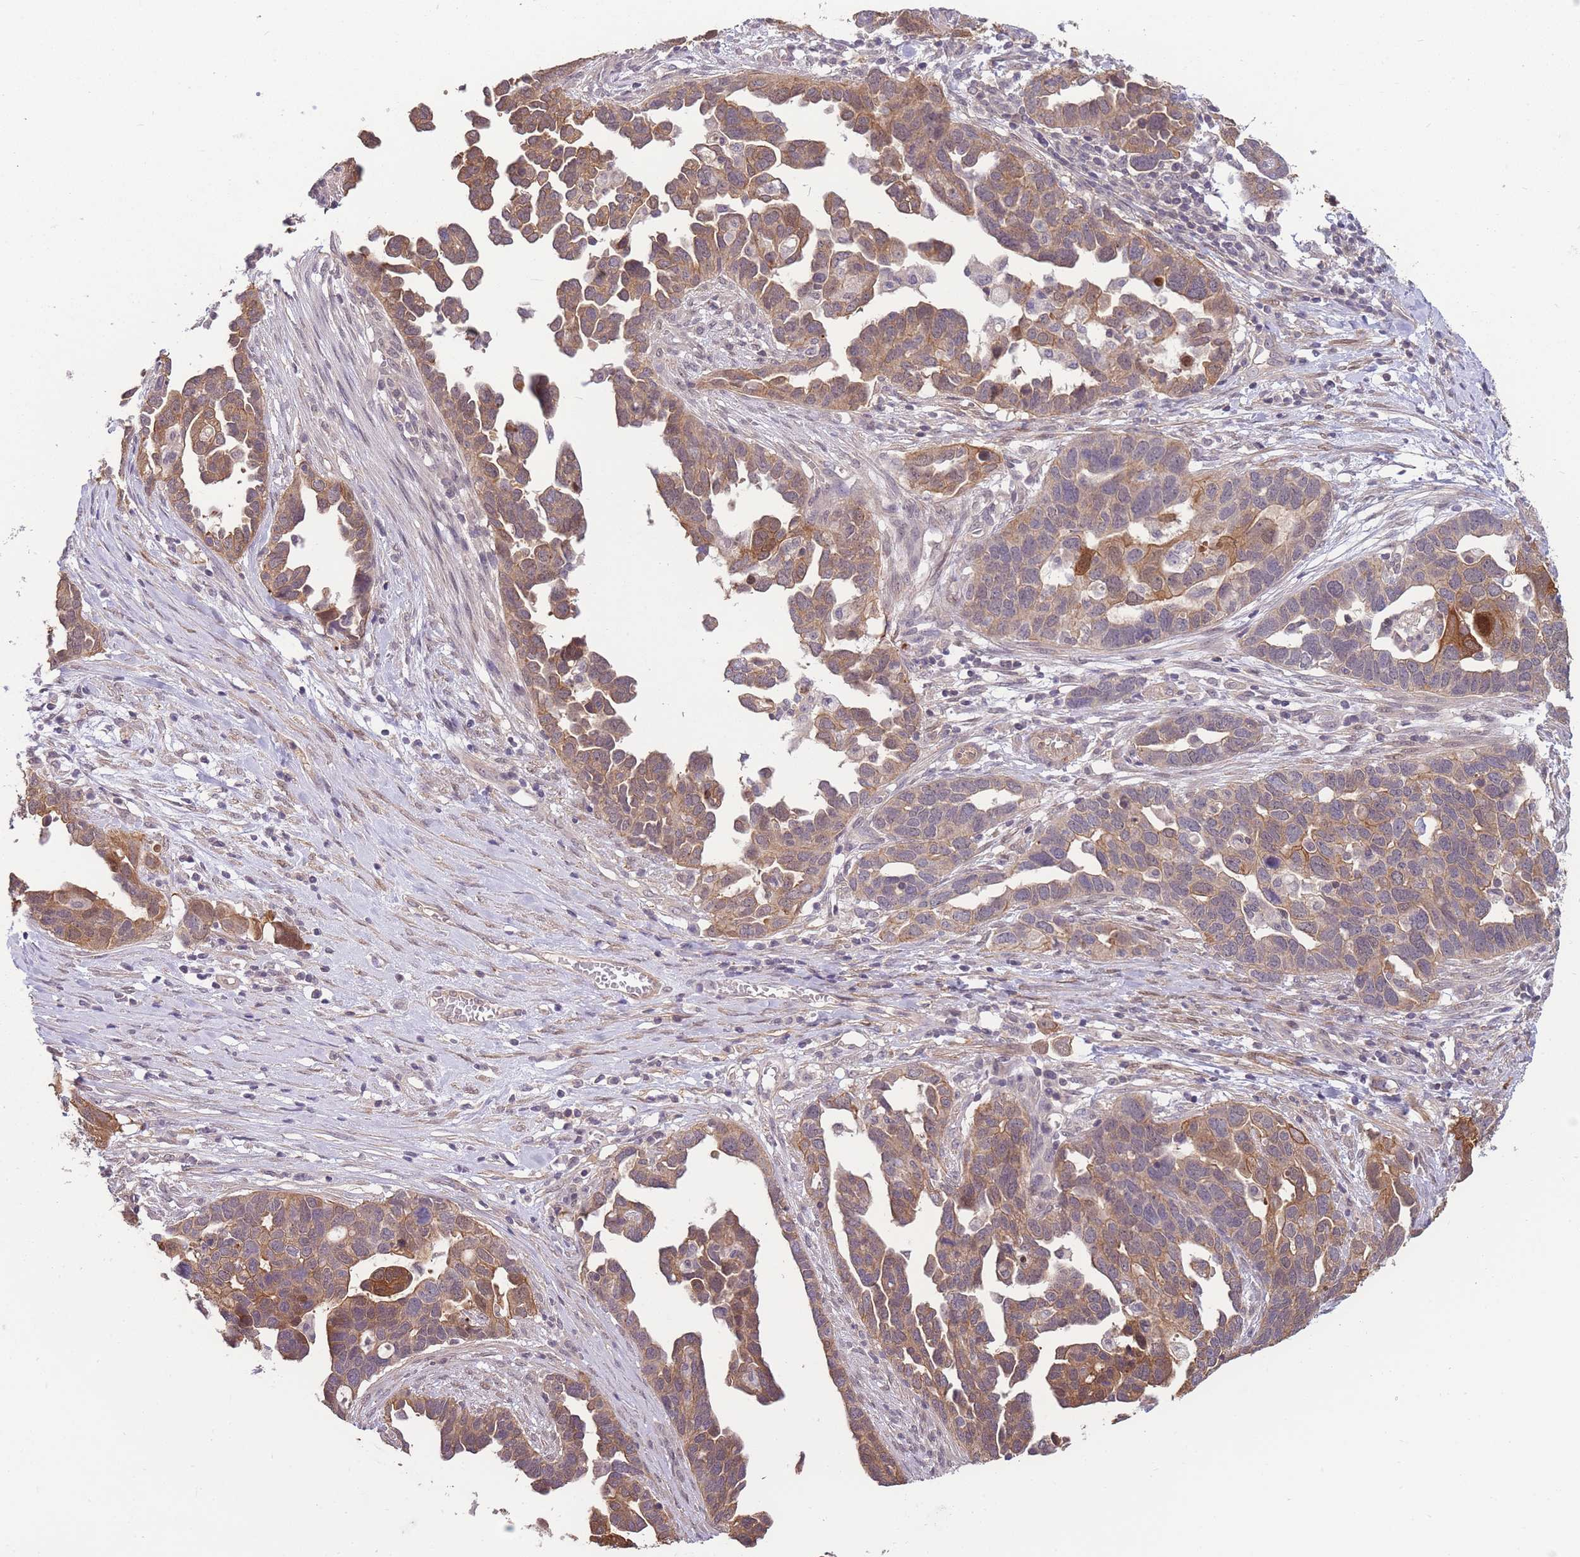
{"staining": {"intensity": "moderate", "quantity": ">75%", "location": "cytoplasmic/membranous"}, "tissue": "ovarian cancer", "cell_type": "Tumor cells", "image_type": "cancer", "snomed": [{"axis": "morphology", "description": "Cystadenocarcinoma, serous, NOS"}, {"axis": "topography", "description": "Ovary"}], "caption": "Brown immunohistochemical staining in human ovarian serous cystadenocarcinoma demonstrates moderate cytoplasmic/membranous expression in approximately >75% of tumor cells. (DAB (3,3'-diaminobenzidine) IHC with brightfield microscopy, high magnification).", "gene": "SMC6", "patient": {"sex": "female", "age": 54}}